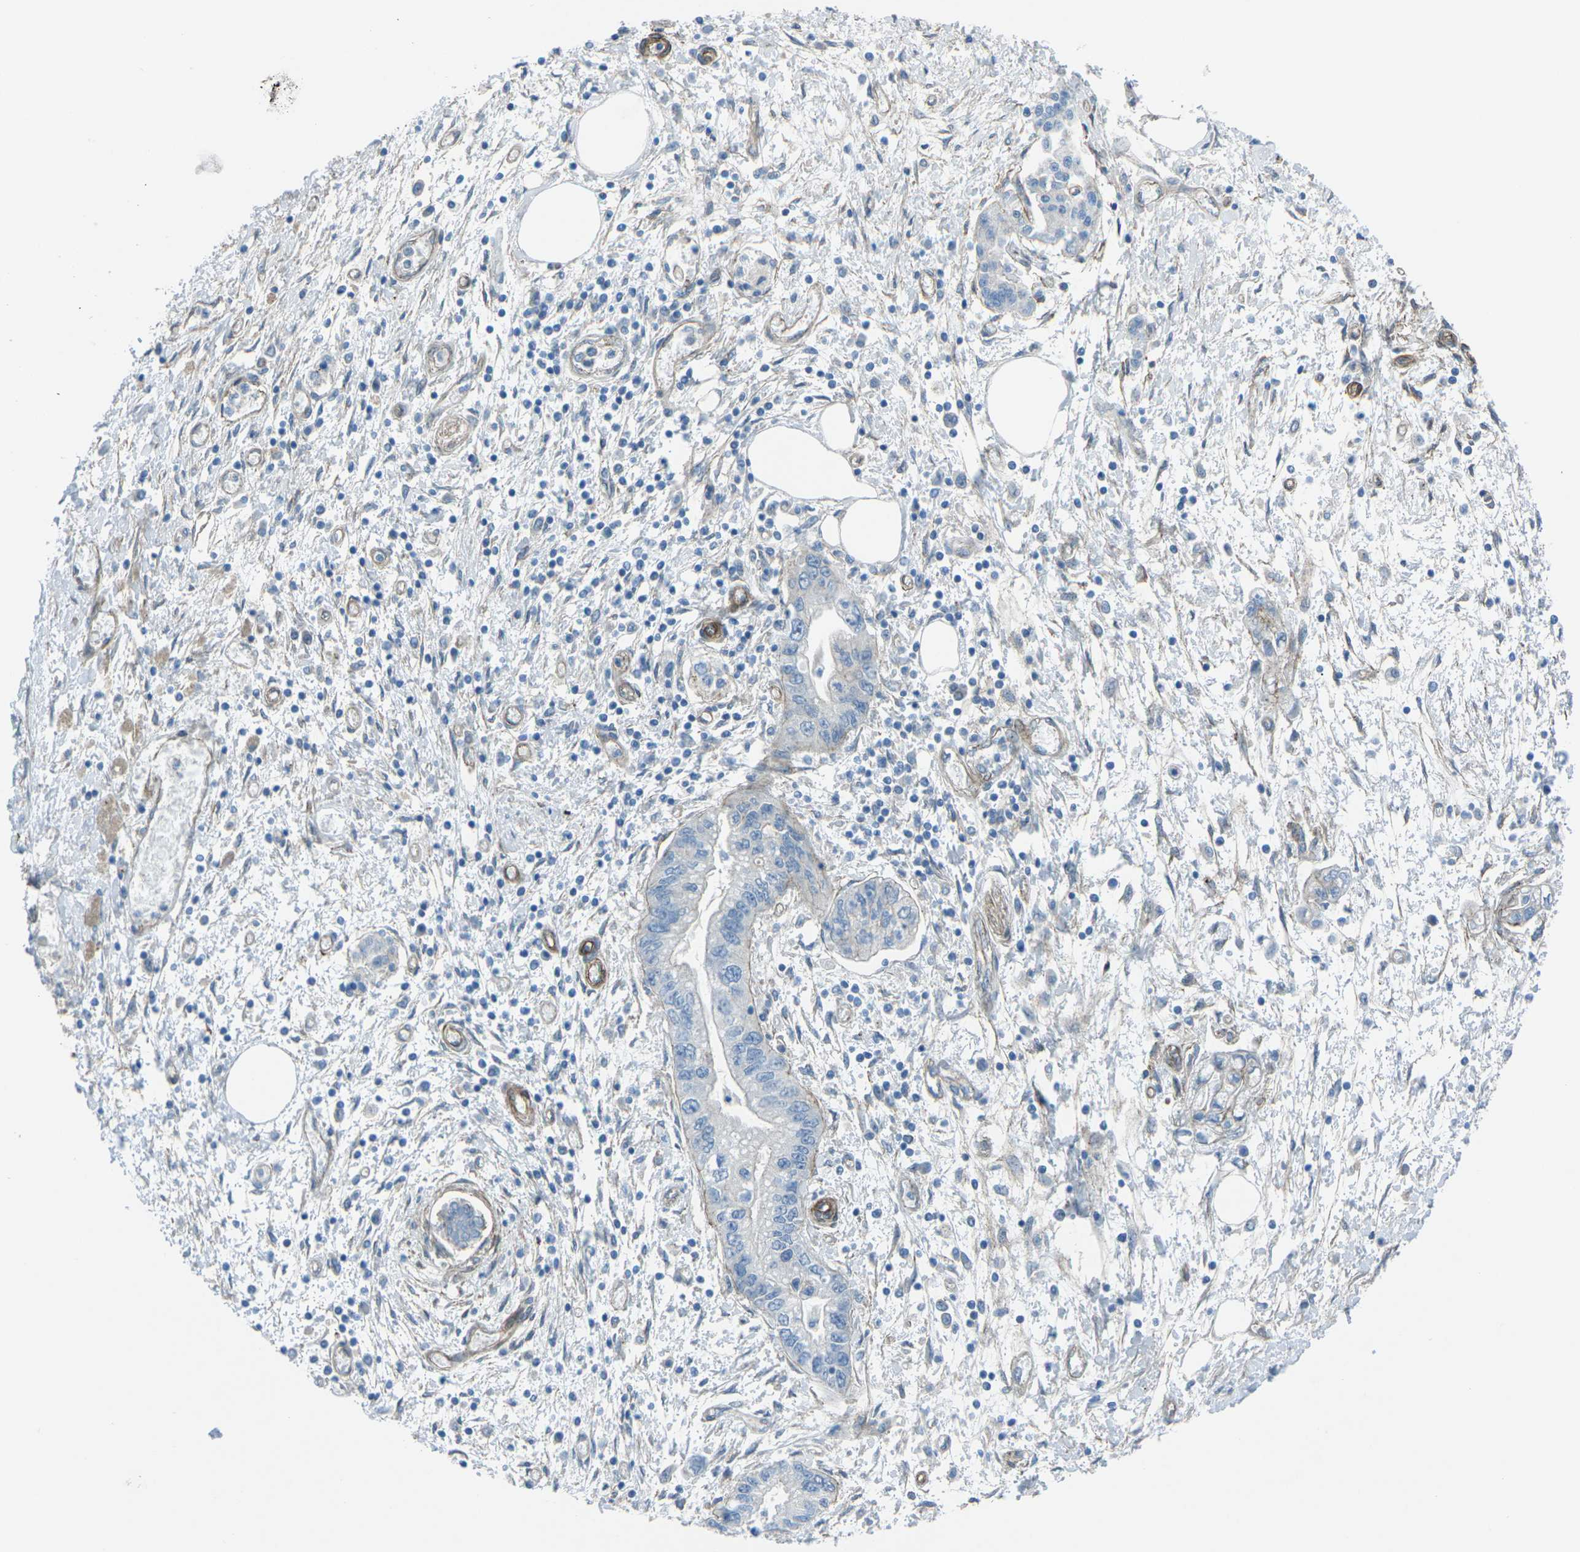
{"staining": {"intensity": "negative", "quantity": "none", "location": "none"}, "tissue": "pancreatic cancer", "cell_type": "Tumor cells", "image_type": "cancer", "snomed": [{"axis": "morphology", "description": "Adenocarcinoma, NOS"}, {"axis": "topography", "description": "Pancreas"}], "caption": "The photomicrograph shows no staining of tumor cells in adenocarcinoma (pancreatic). The staining is performed using DAB (3,3'-diaminobenzidine) brown chromogen with nuclei counter-stained in using hematoxylin.", "gene": "UTRN", "patient": {"sex": "male", "age": 56}}